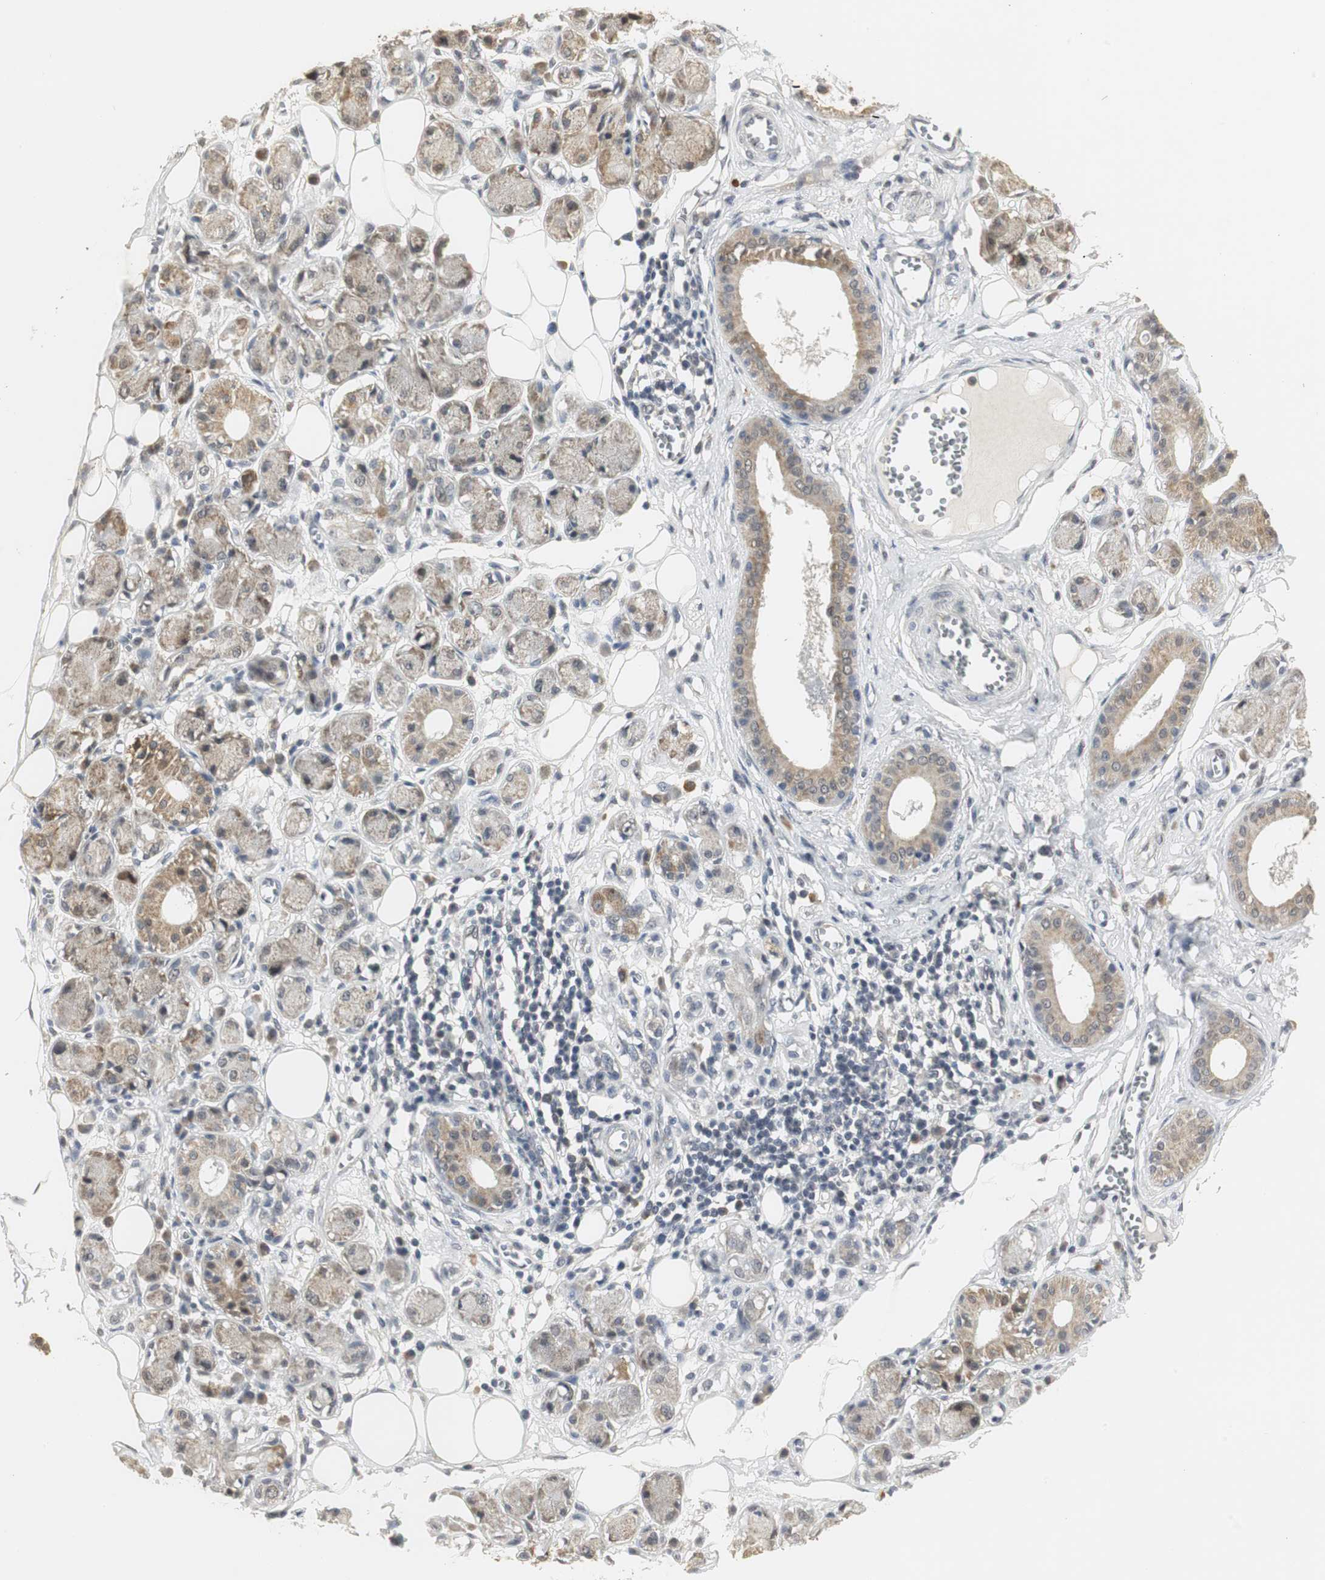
{"staining": {"intensity": "weak", "quantity": "25%-75%", "location": "cytoplasmic/membranous"}, "tissue": "adipose tissue", "cell_type": "Adipocytes", "image_type": "normal", "snomed": [{"axis": "morphology", "description": "Normal tissue, NOS"}, {"axis": "morphology", "description": "Inflammation, NOS"}, {"axis": "topography", "description": "Vascular tissue"}, {"axis": "topography", "description": "Salivary gland"}], "caption": "Adipocytes show weak cytoplasmic/membranous expression in approximately 25%-75% of cells in benign adipose tissue. (brown staining indicates protein expression, while blue staining denotes nuclei).", "gene": "ELOA", "patient": {"sex": "female", "age": 75}}